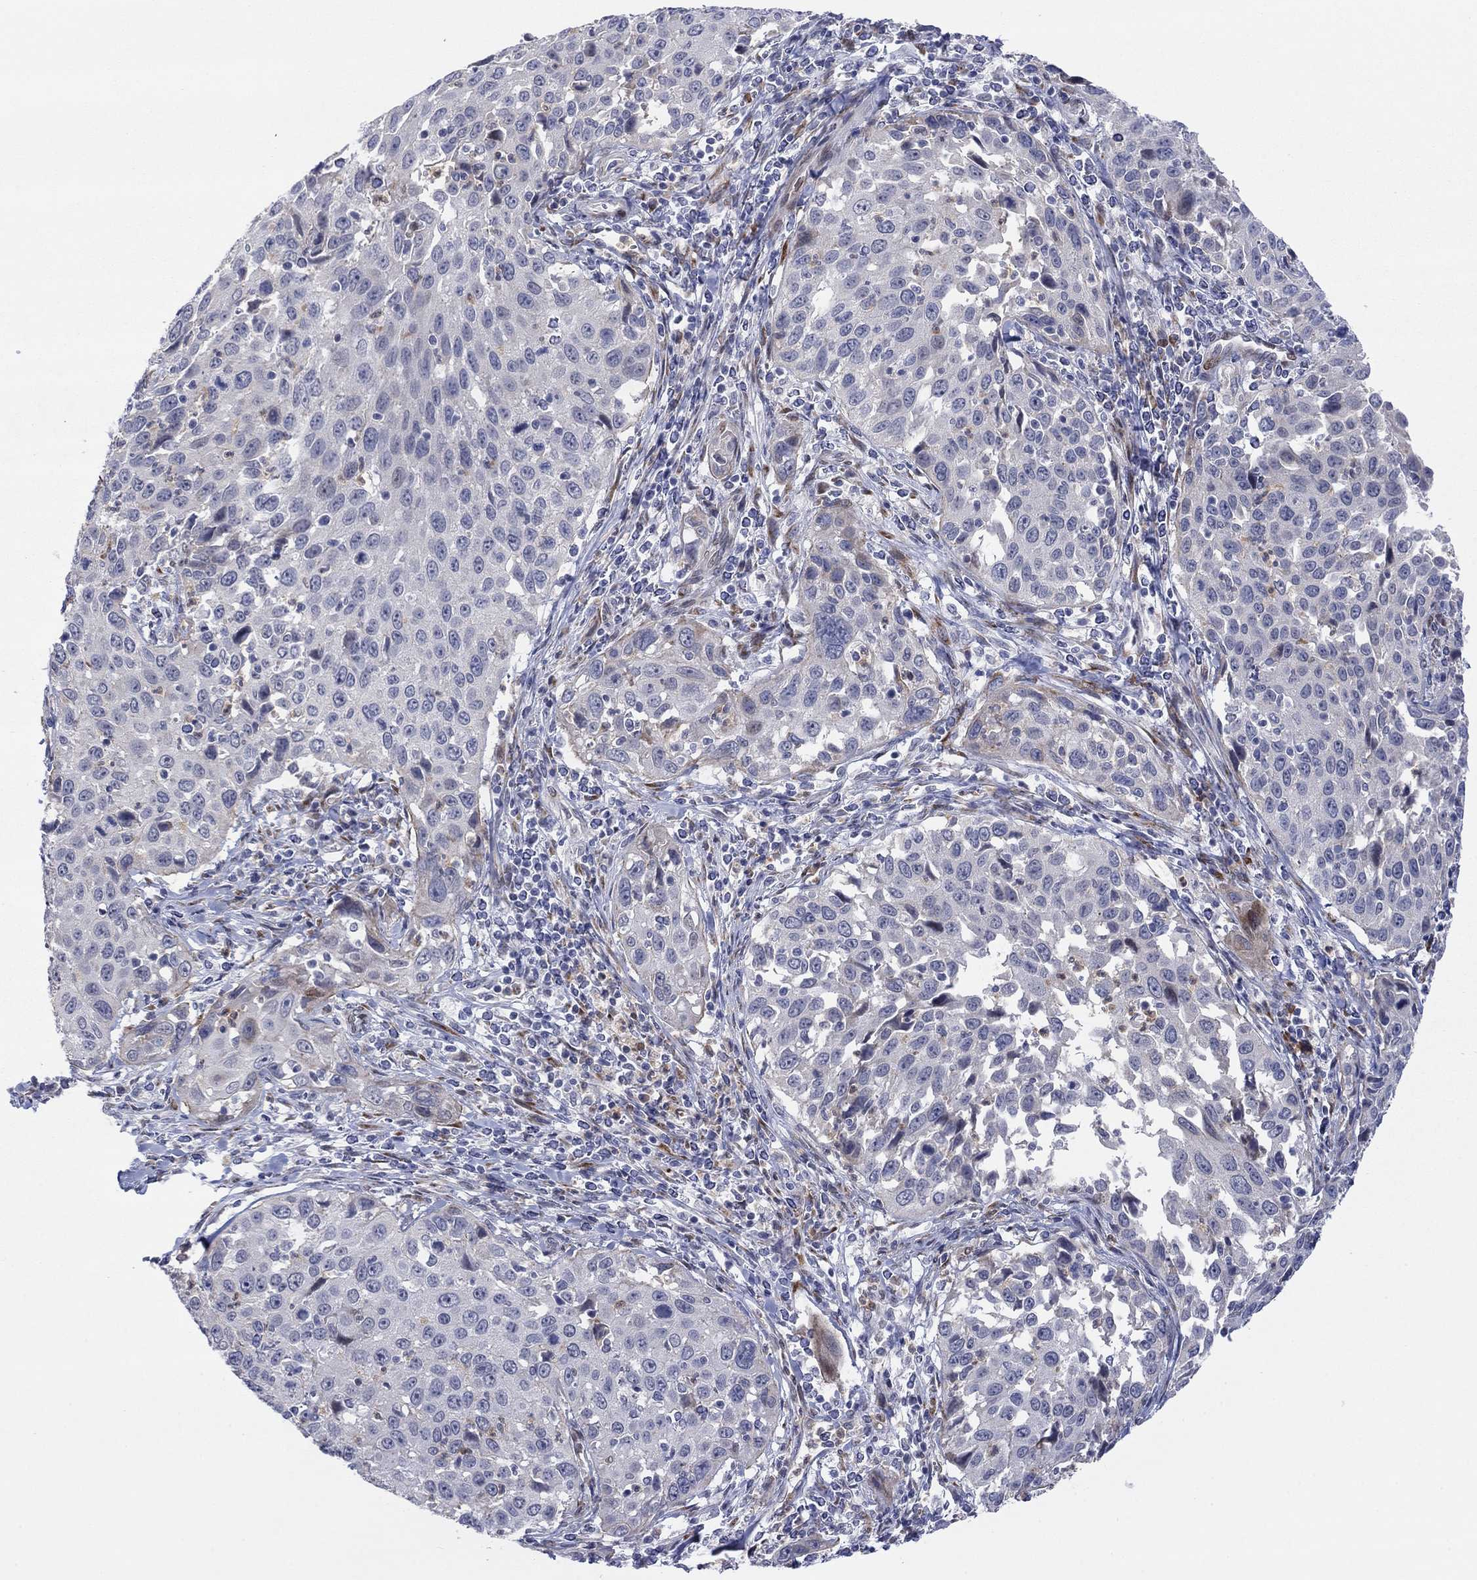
{"staining": {"intensity": "negative", "quantity": "none", "location": "none"}, "tissue": "cervical cancer", "cell_type": "Tumor cells", "image_type": "cancer", "snomed": [{"axis": "morphology", "description": "Squamous cell carcinoma, NOS"}, {"axis": "topography", "description": "Cervix"}], "caption": "There is no significant expression in tumor cells of squamous cell carcinoma (cervical).", "gene": "TTC21B", "patient": {"sex": "female", "age": 26}}